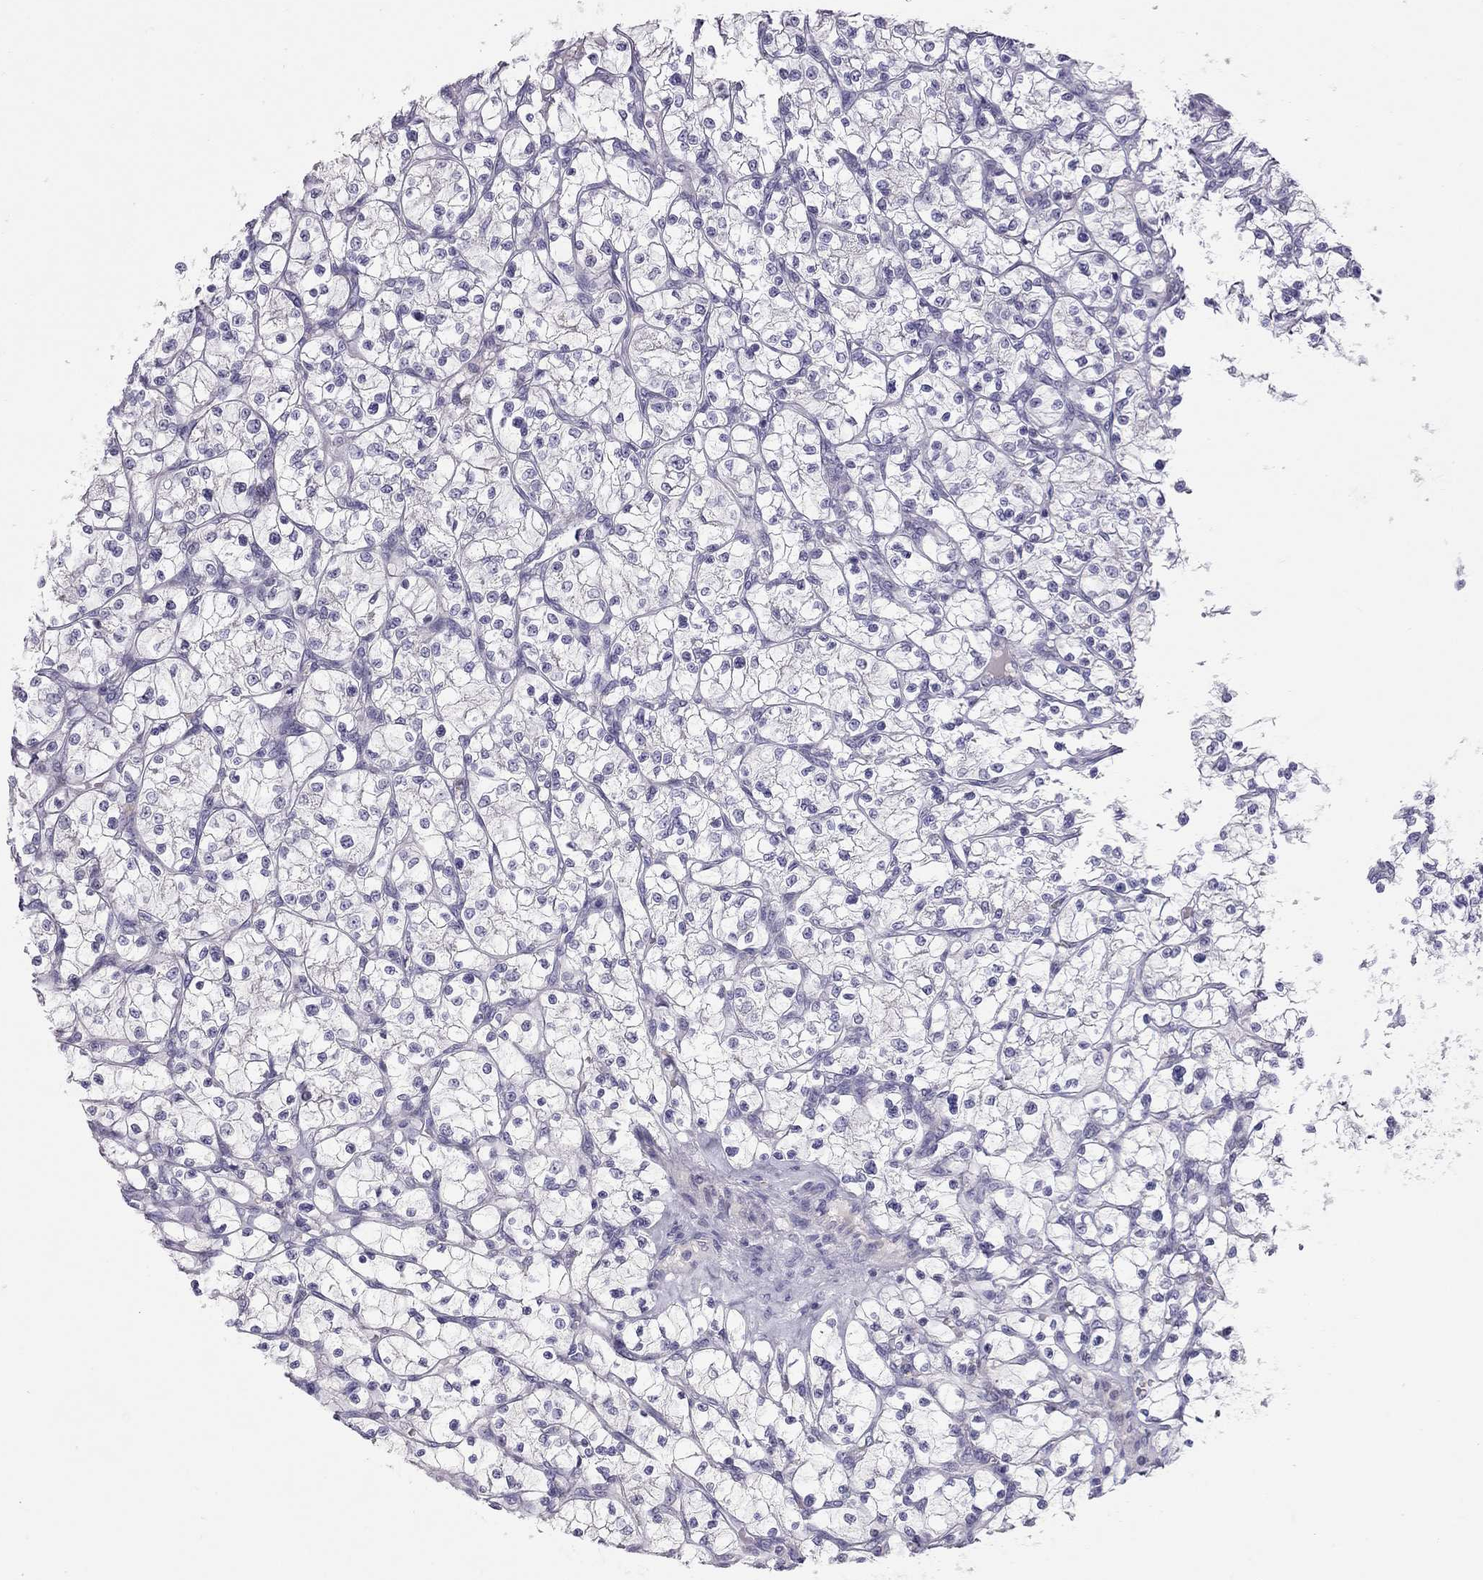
{"staining": {"intensity": "negative", "quantity": "none", "location": "none"}, "tissue": "renal cancer", "cell_type": "Tumor cells", "image_type": "cancer", "snomed": [{"axis": "morphology", "description": "Adenocarcinoma, NOS"}, {"axis": "topography", "description": "Kidney"}], "caption": "This is an immunohistochemistry (IHC) photomicrograph of renal cancer (adenocarcinoma). There is no expression in tumor cells.", "gene": "IL17REL", "patient": {"sex": "female", "age": 64}}